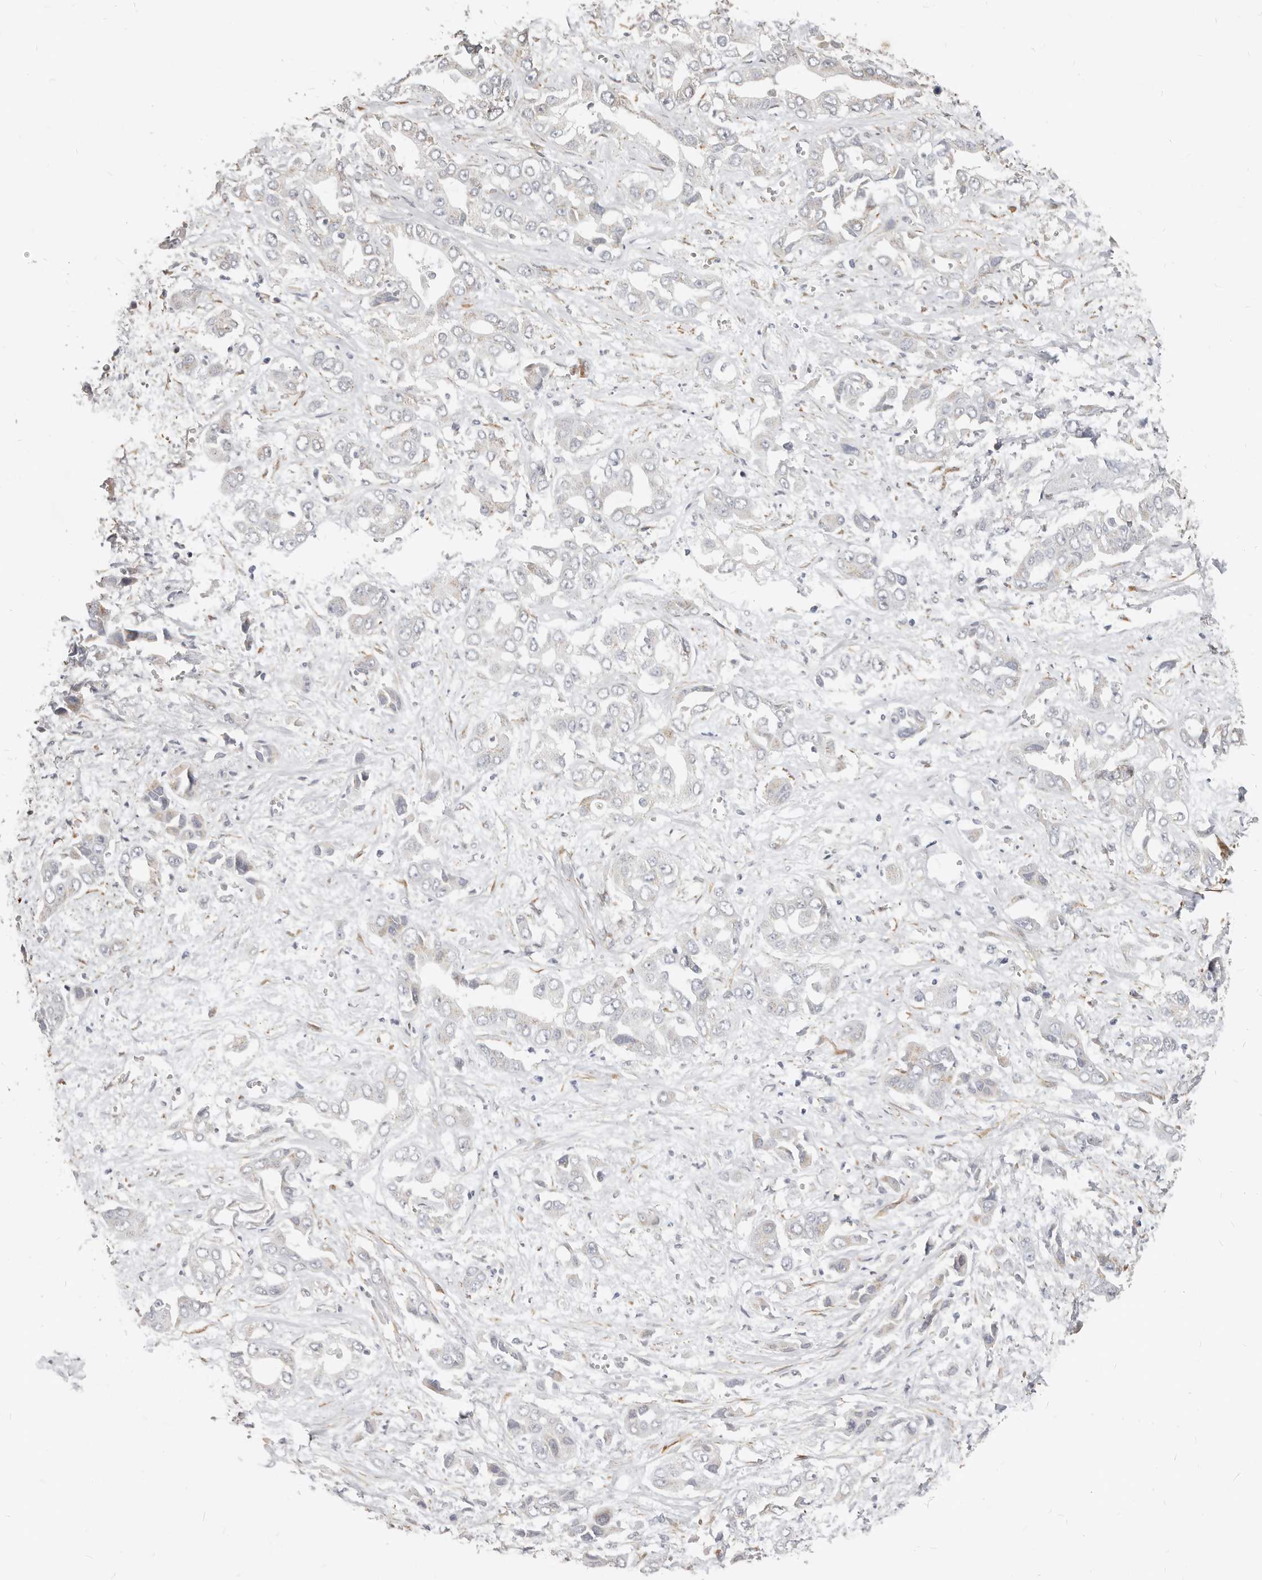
{"staining": {"intensity": "weak", "quantity": "<25%", "location": "cytoplasmic/membranous"}, "tissue": "liver cancer", "cell_type": "Tumor cells", "image_type": "cancer", "snomed": [{"axis": "morphology", "description": "Cholangiocarcinoma"}, {"axis": "topography", "description": "Liver"}], "caption": "Image shows no protein positivity in tumor cells of liver cancer (cholangiocarcinoma) tissue.", "gene": "RABAC1", "patient": {"sex": "female", "age": 52}}